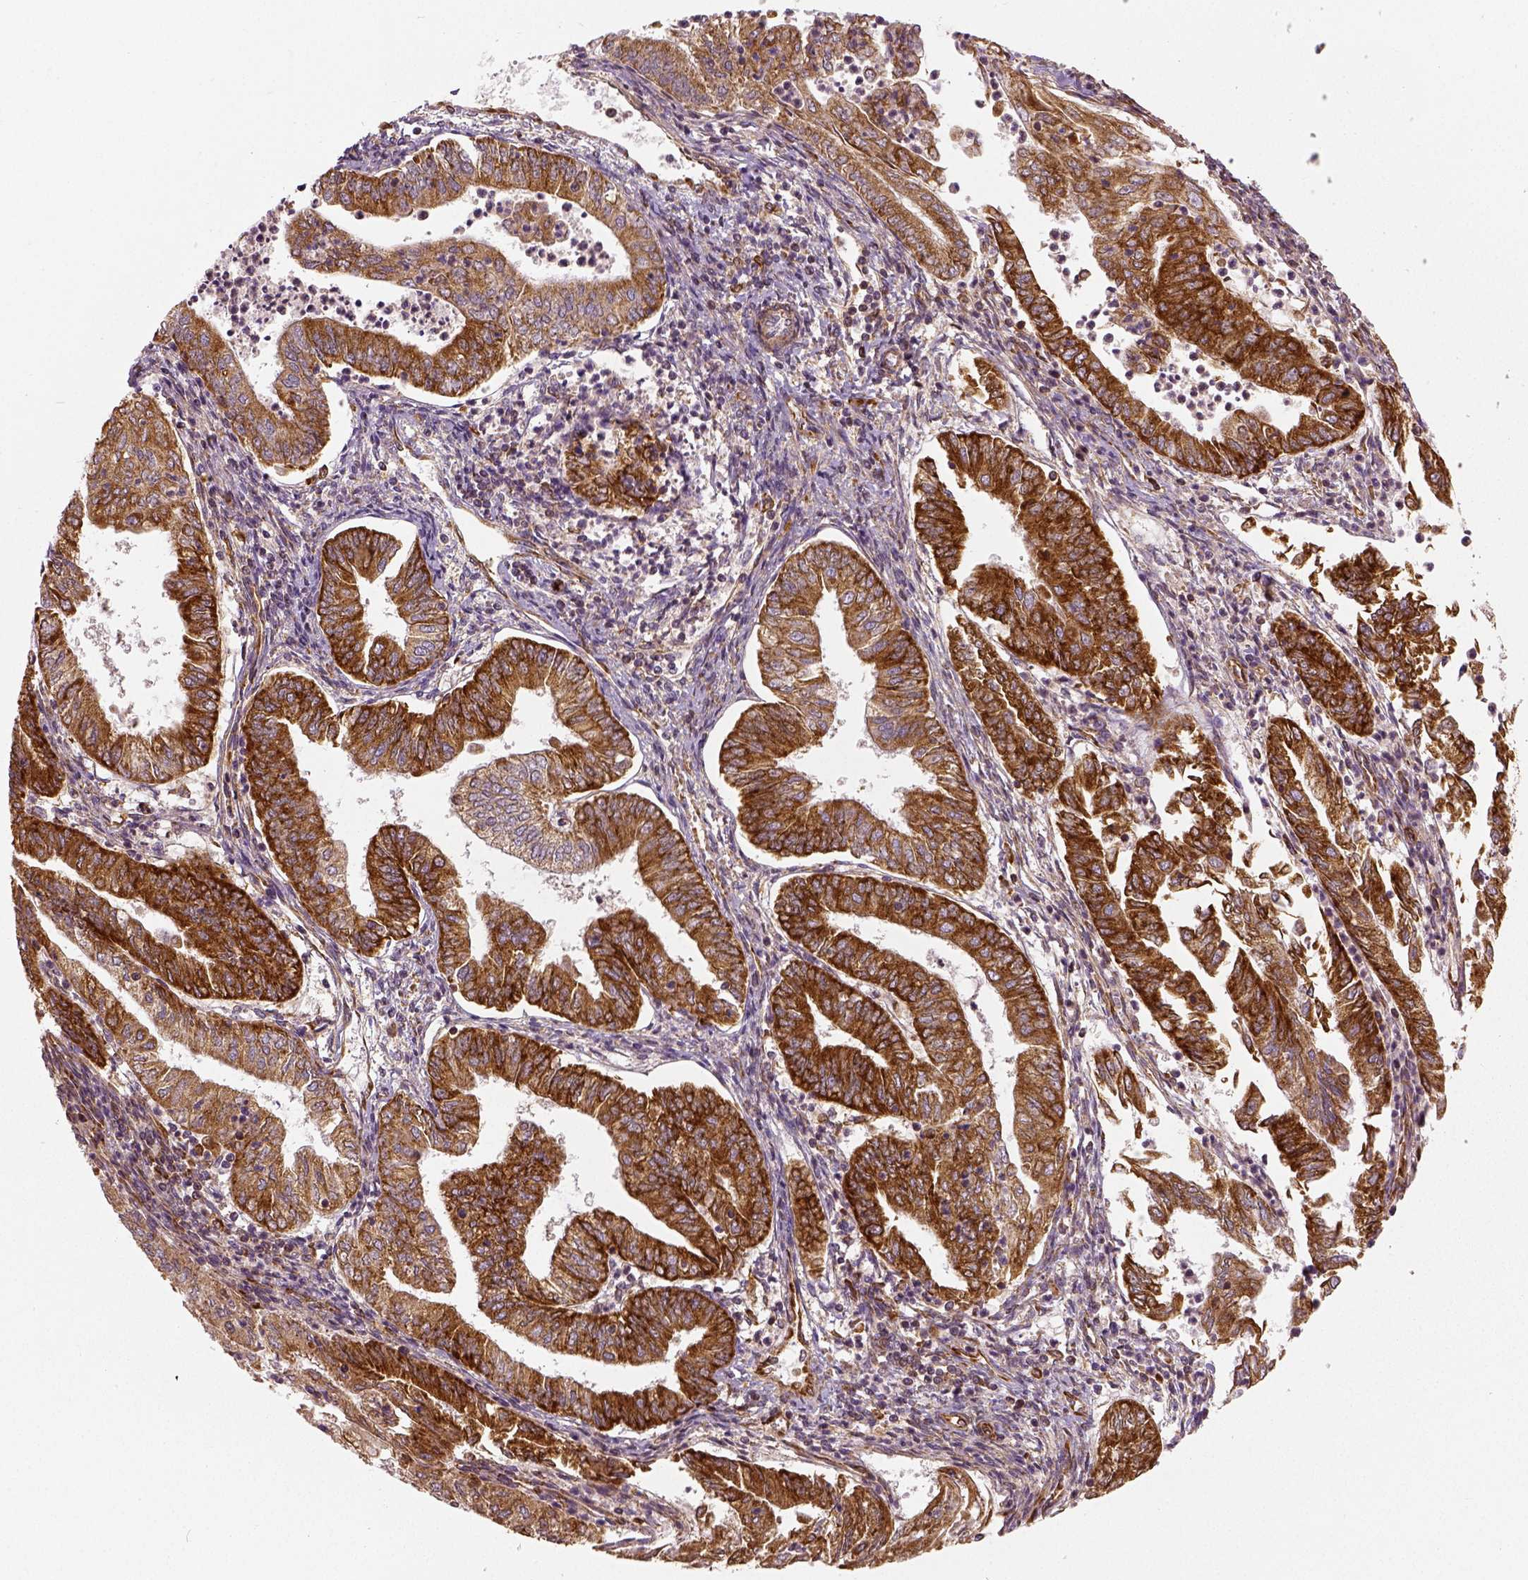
{"staining": {"intensity": "strong", "quantity": ">75%", "location": "cytoplasmic/membranous"}, "tissue": "endometrial cancer", "cell_type": "Tumor cells", "image_type": "cancer", "snomed": [{"axis": "morphology", "description": "Adenocarcinoma, NOS"}, {"axis": "topography", "description": "Endometrium"}], "caption": "Immunohistochemistry (IHC) micrograph of neoplastic tissue: endometrial cancer stained using IHC exhibits high levels of strong protein expression localized specifically in the cytoplasmic/membranous of tumor cells, appearing as a cytoplasmic/membranous brown color.", "gene": "PGAM5", "patient": {"sex": "female", "age": 55}}